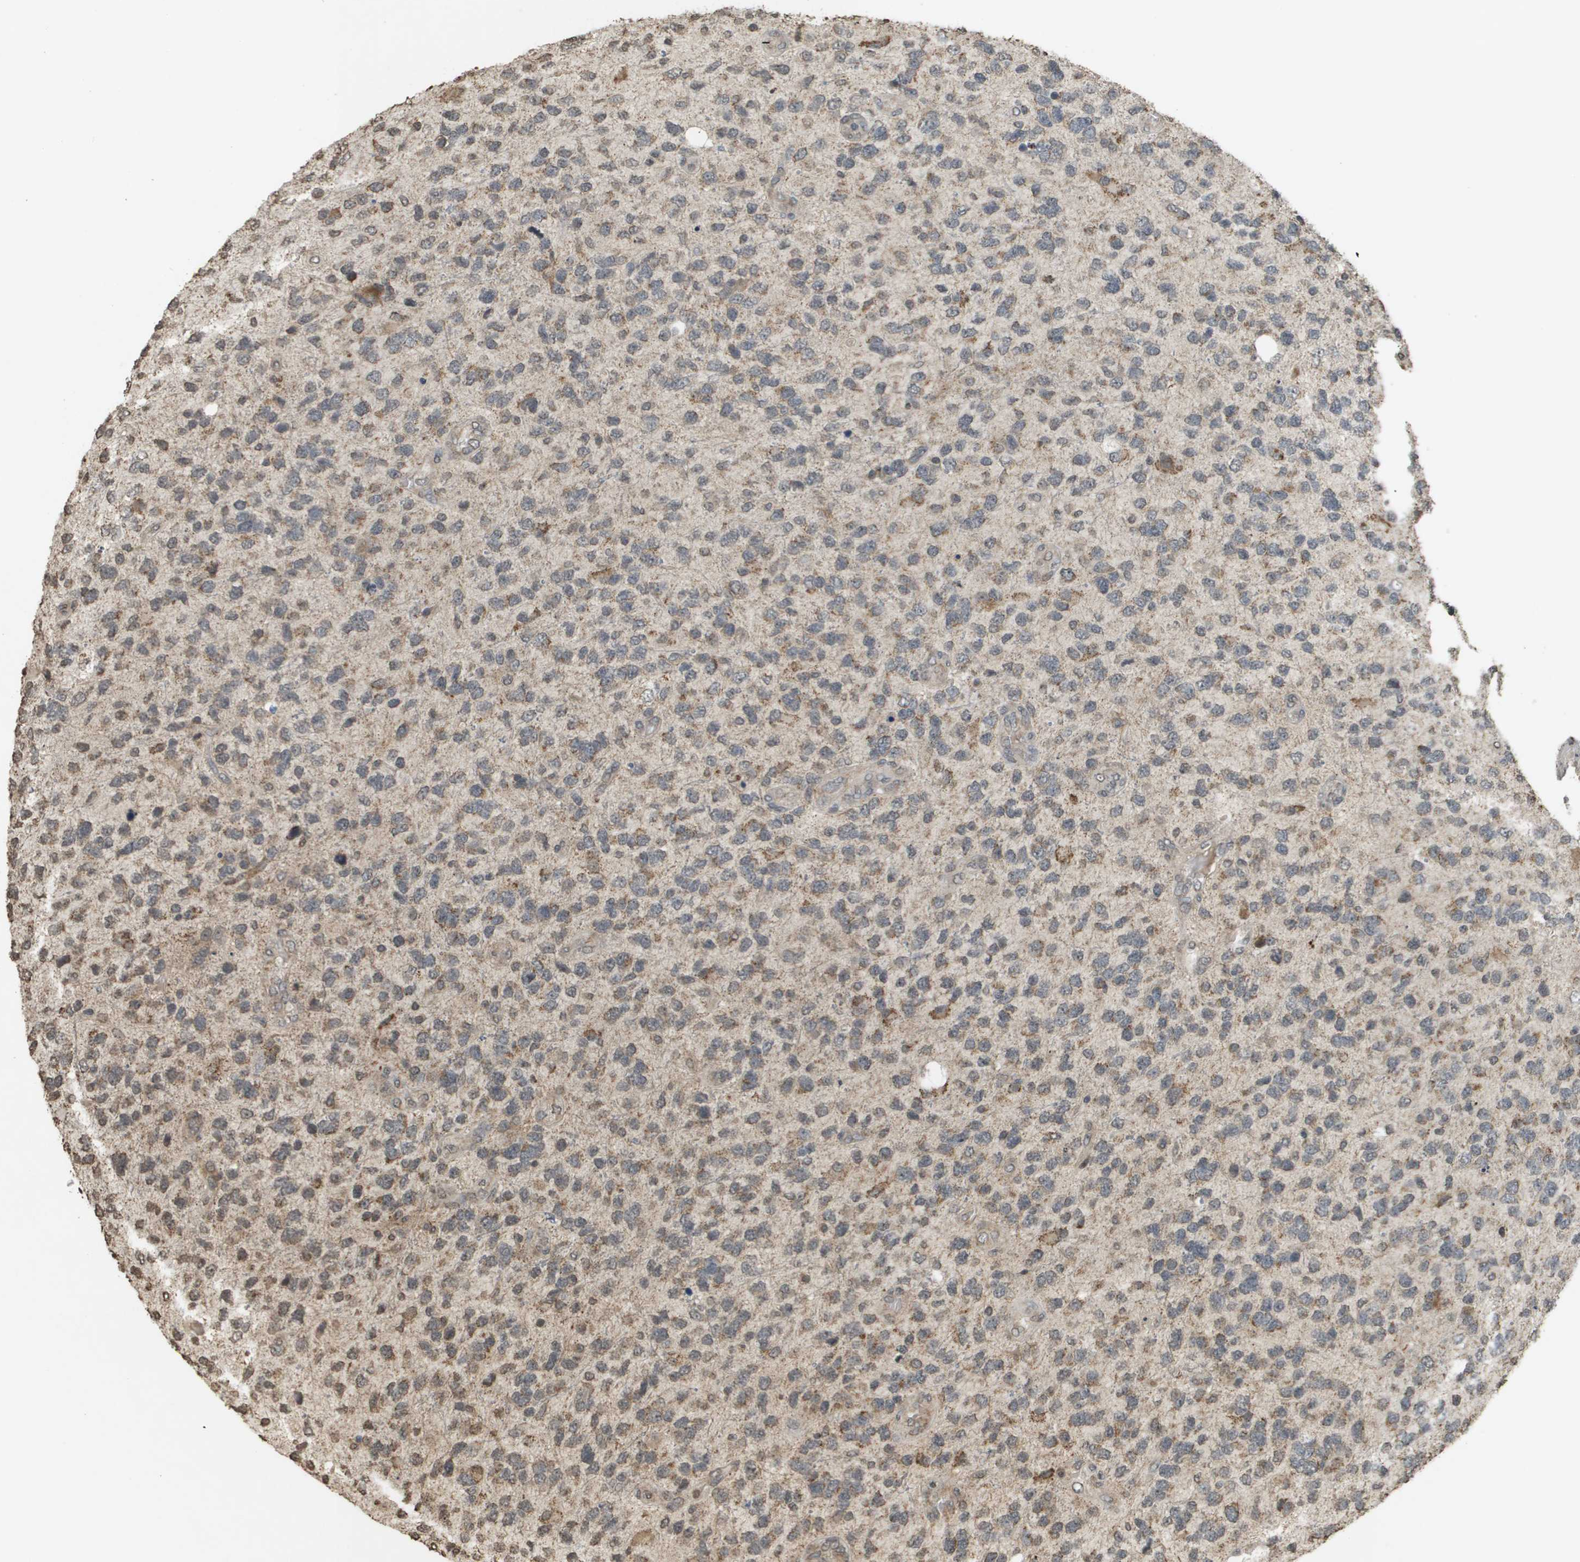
{"staining": {"intensity": "moderate", "quantity": "25%-75%", "location": "cytoplasmic/membranous"}, "tissue": "glioma", "cell_type": "Tumor cells", "image_type": "cancer", "snomed": [{"axis": "morphology", "description": "Glioma, malignant, High grade"}, {"axis": "topography", "description": "Brain"}], "caption": "This is a photomicrograph of immunohistochemistry staining of glioma, which shows moderate staining in the cytoplasmic/membranous of tumor cells.", "gene": "RAB21", "patient": {"sex": "female", "age": 58}}